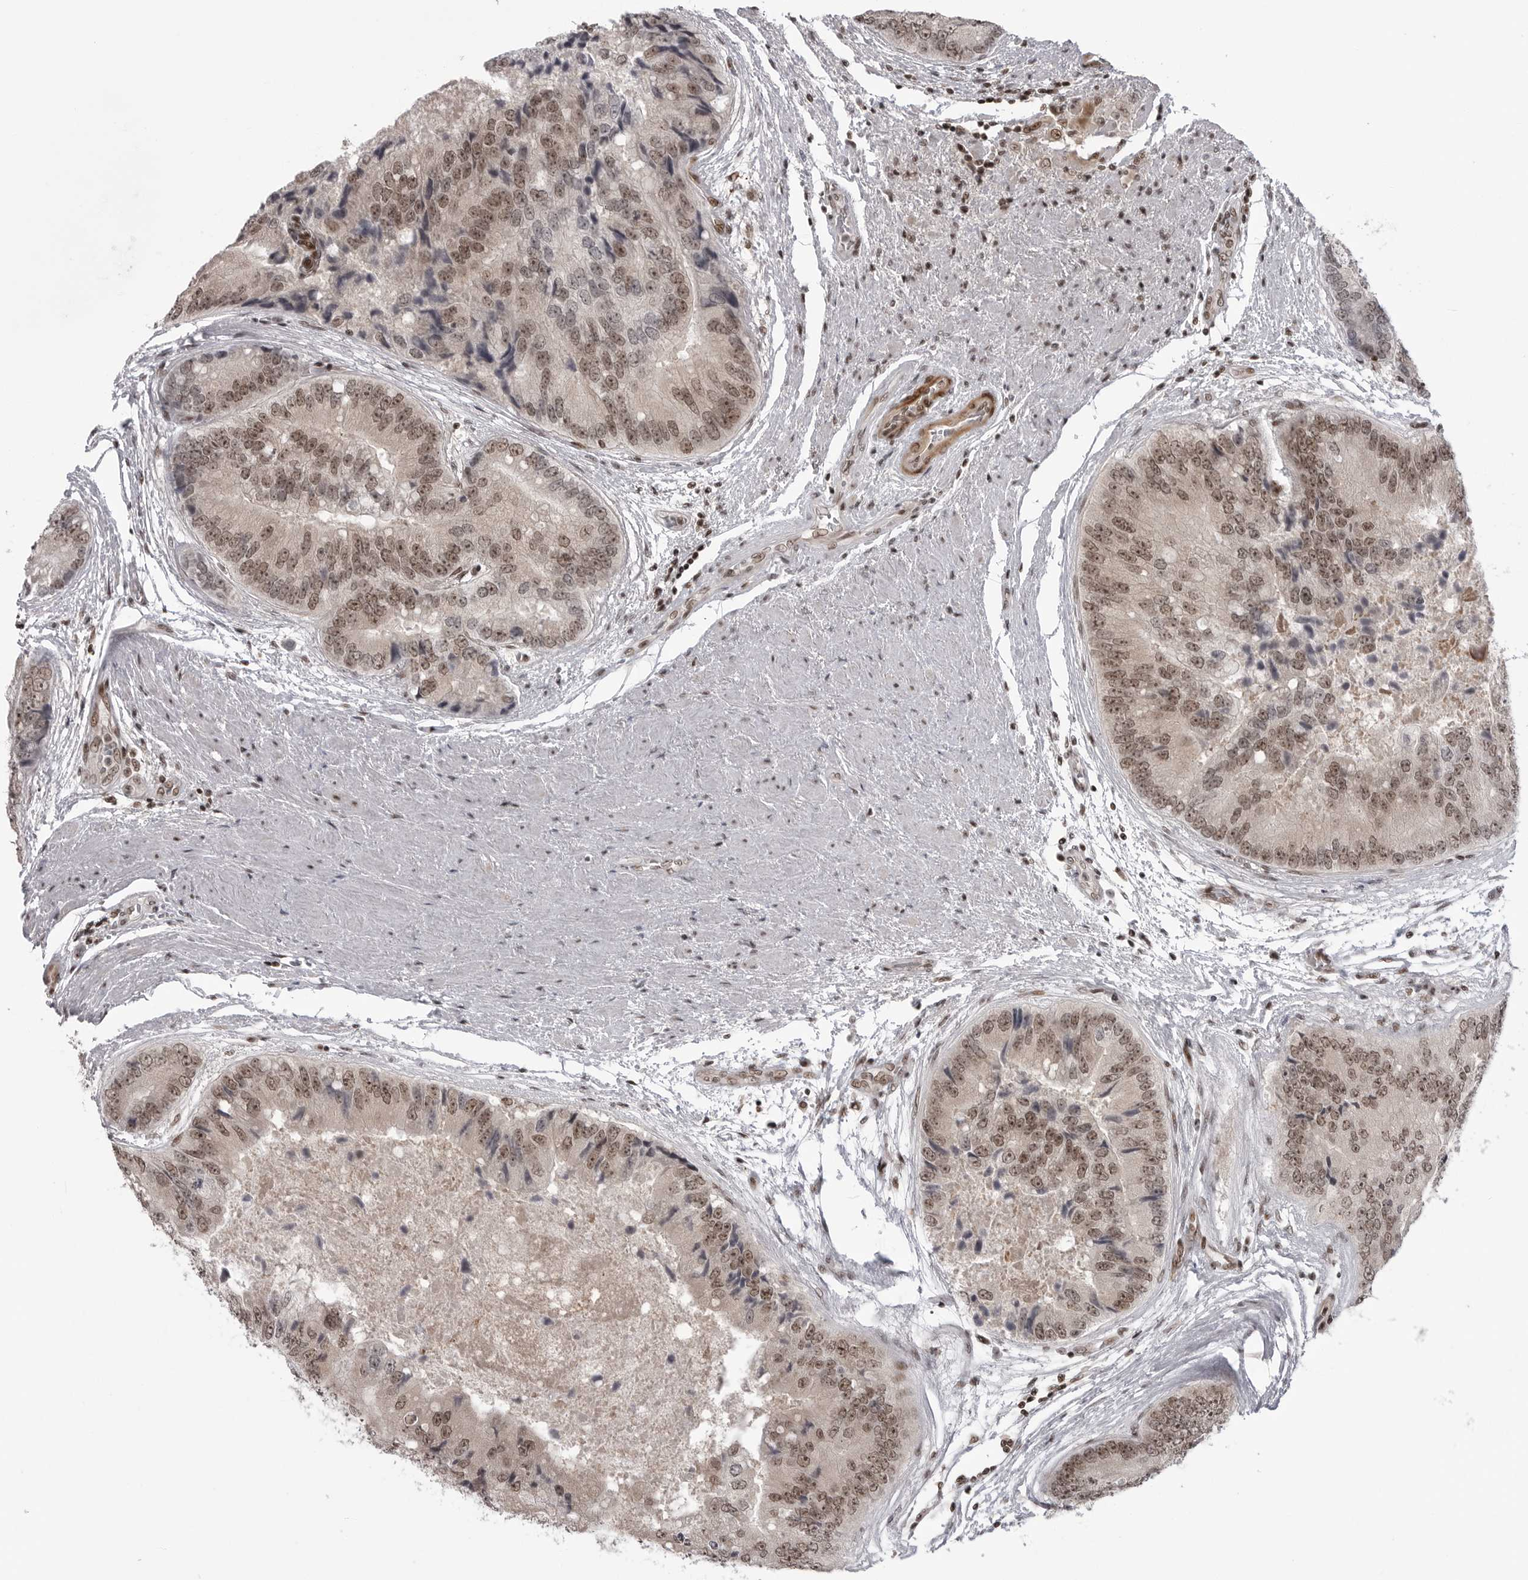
{"staining": {"intensity": "moderate", "quantity": ">75%", "location": "nuclear"}, "tissue": "prostate cancer", "cell_type": "Tumor cells", "image_type": "cancer", "snomed": [{"axis": "morphology", "description": "Adenocarcinoma, High grade"}, {"axis": "topography", "description": "Prostate"}], "caption": "A medium amount of moderate nuclear expression is present in approximately >75% of tumor cells in prostate cancer (adenocarcinoma (high-grade)) tissue.", "gene": "TRIM66", "patient": {"sex": "male", "age": 70}}